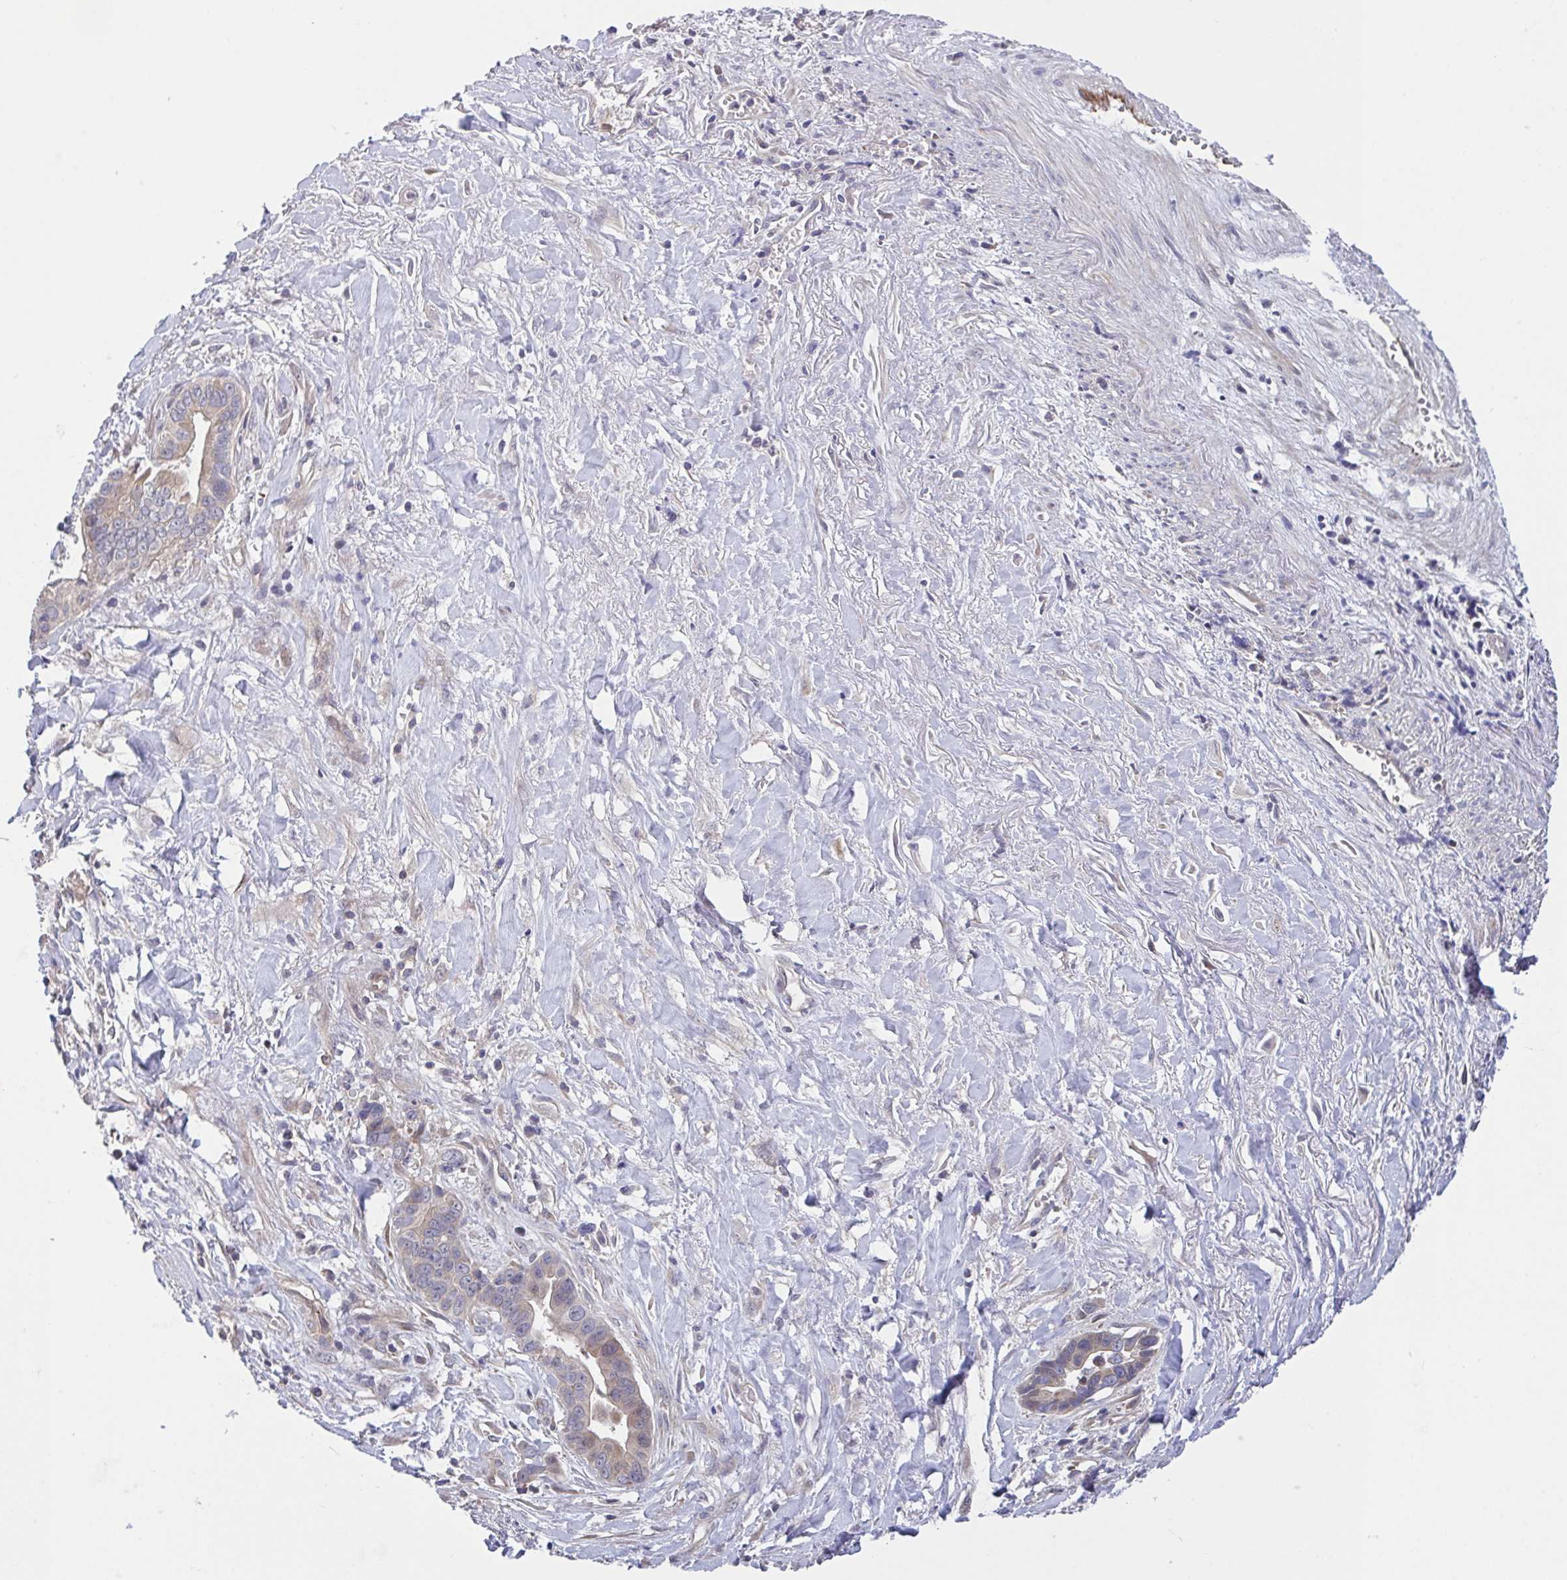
{"staining": {"intensity": "weak", "quantity": "<25%", "location": "cytoplasmic/membranous"}, "tissue": "liver cancer", "cell_type": "Tumor cells", "image_type": "cancer", "snomed": [{"axis": "morphology", "description": "Cholangiocarcinoma"}, {"axis": "topography", "description": "Liver"}], "caption": "Immunohistochemistry (IHC) image of neoplastic tissue: human liver cancer (cholangiocarcinoma) stained with DAB shows no significant protein staining in tumor cells.", "gene": "OSBPL7", "patient": {"sex": "female", "age": 79}}